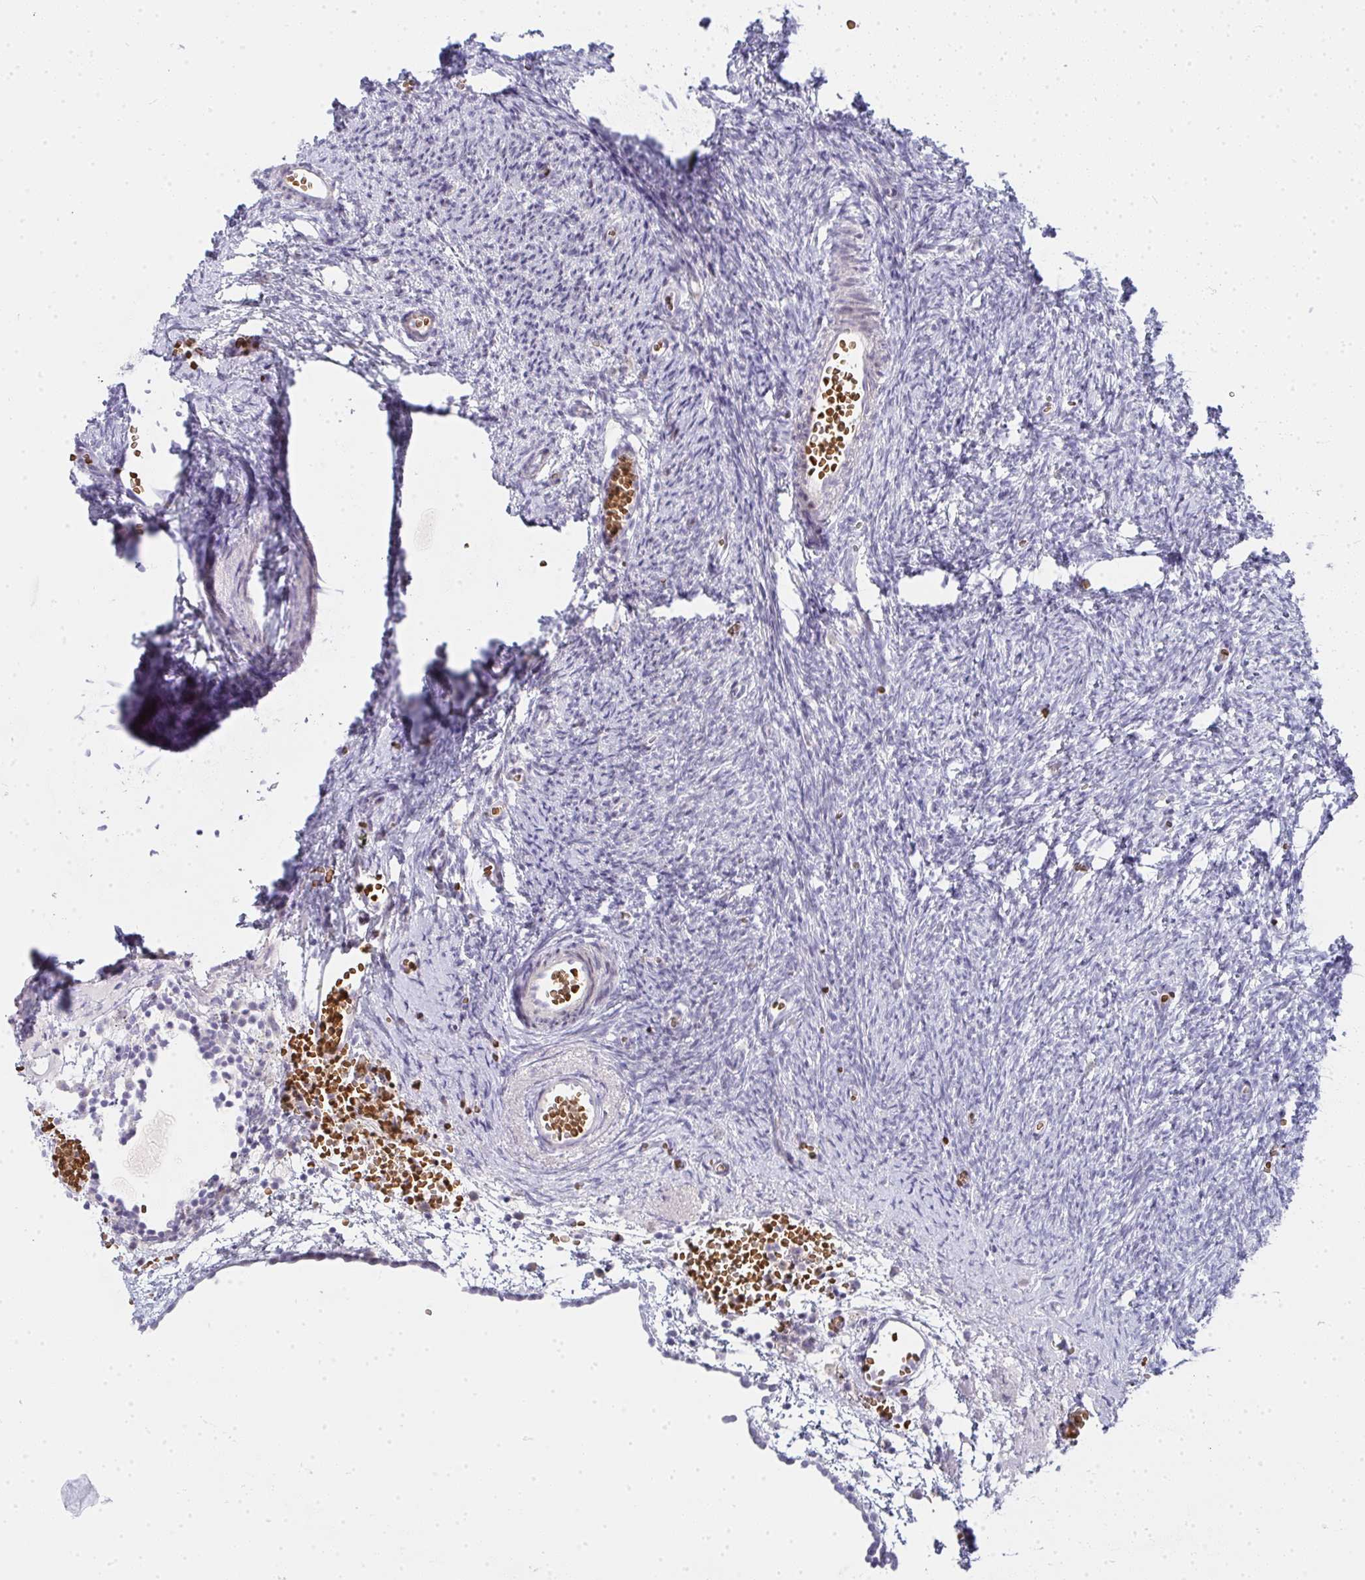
{"staining": {"intensity": "negative", "quantity": "none", "location": "none"}, "tissue": "ovary", "cell_type": "Follicle cells", "image_type": "normal", "snomed": [{"axis": "morphology", "description": "Normal tissue, NOS"}, {"axis": "topography", "description": "Ovary"}], "caption": "DAB immunohistochemical staining of unremarkable ovary shows no significant expression in follicle cells.", "gene": "ZNF182", "patient": {"sex": "female", "age": 41}}